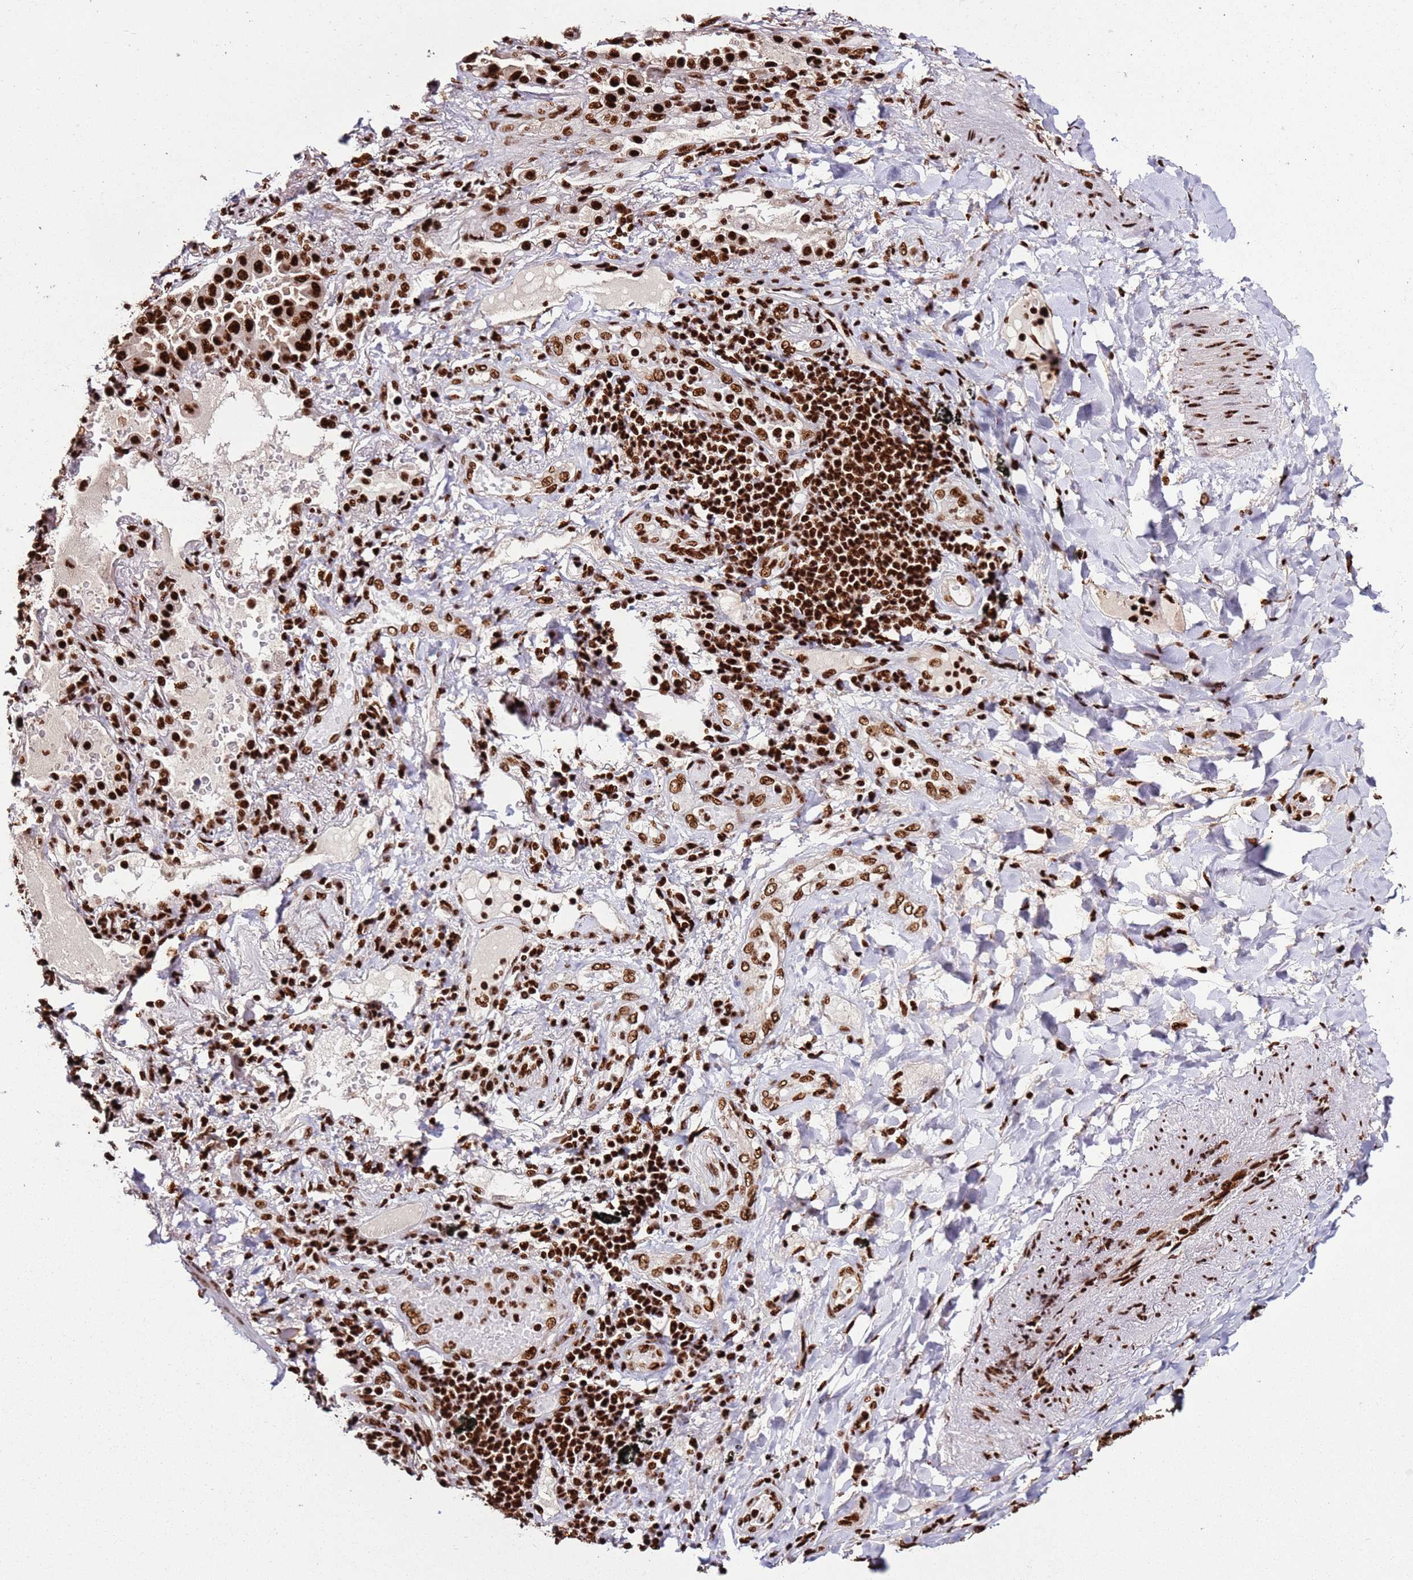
{"staining": {"intensity": "strong", "quantity": ">75%", "location": "nuclear"}, "tissue": "lung cancer", "cell_type": "Tumor cells", "image_type": "cancer", "snomed": [{"axis": "morphology", "description": "Squamous cell carcinoma, NOS"}, {"axis": "topography", "description": "Lung"}], "caption": "Strong nuclear expression for a protein is present in about >75% of tumor cells of lung squamous cell carcinoma using immunohistochemistry (IHC).", "gene": "C6orf226", "patient": {"sex": "male", "age": 74}}